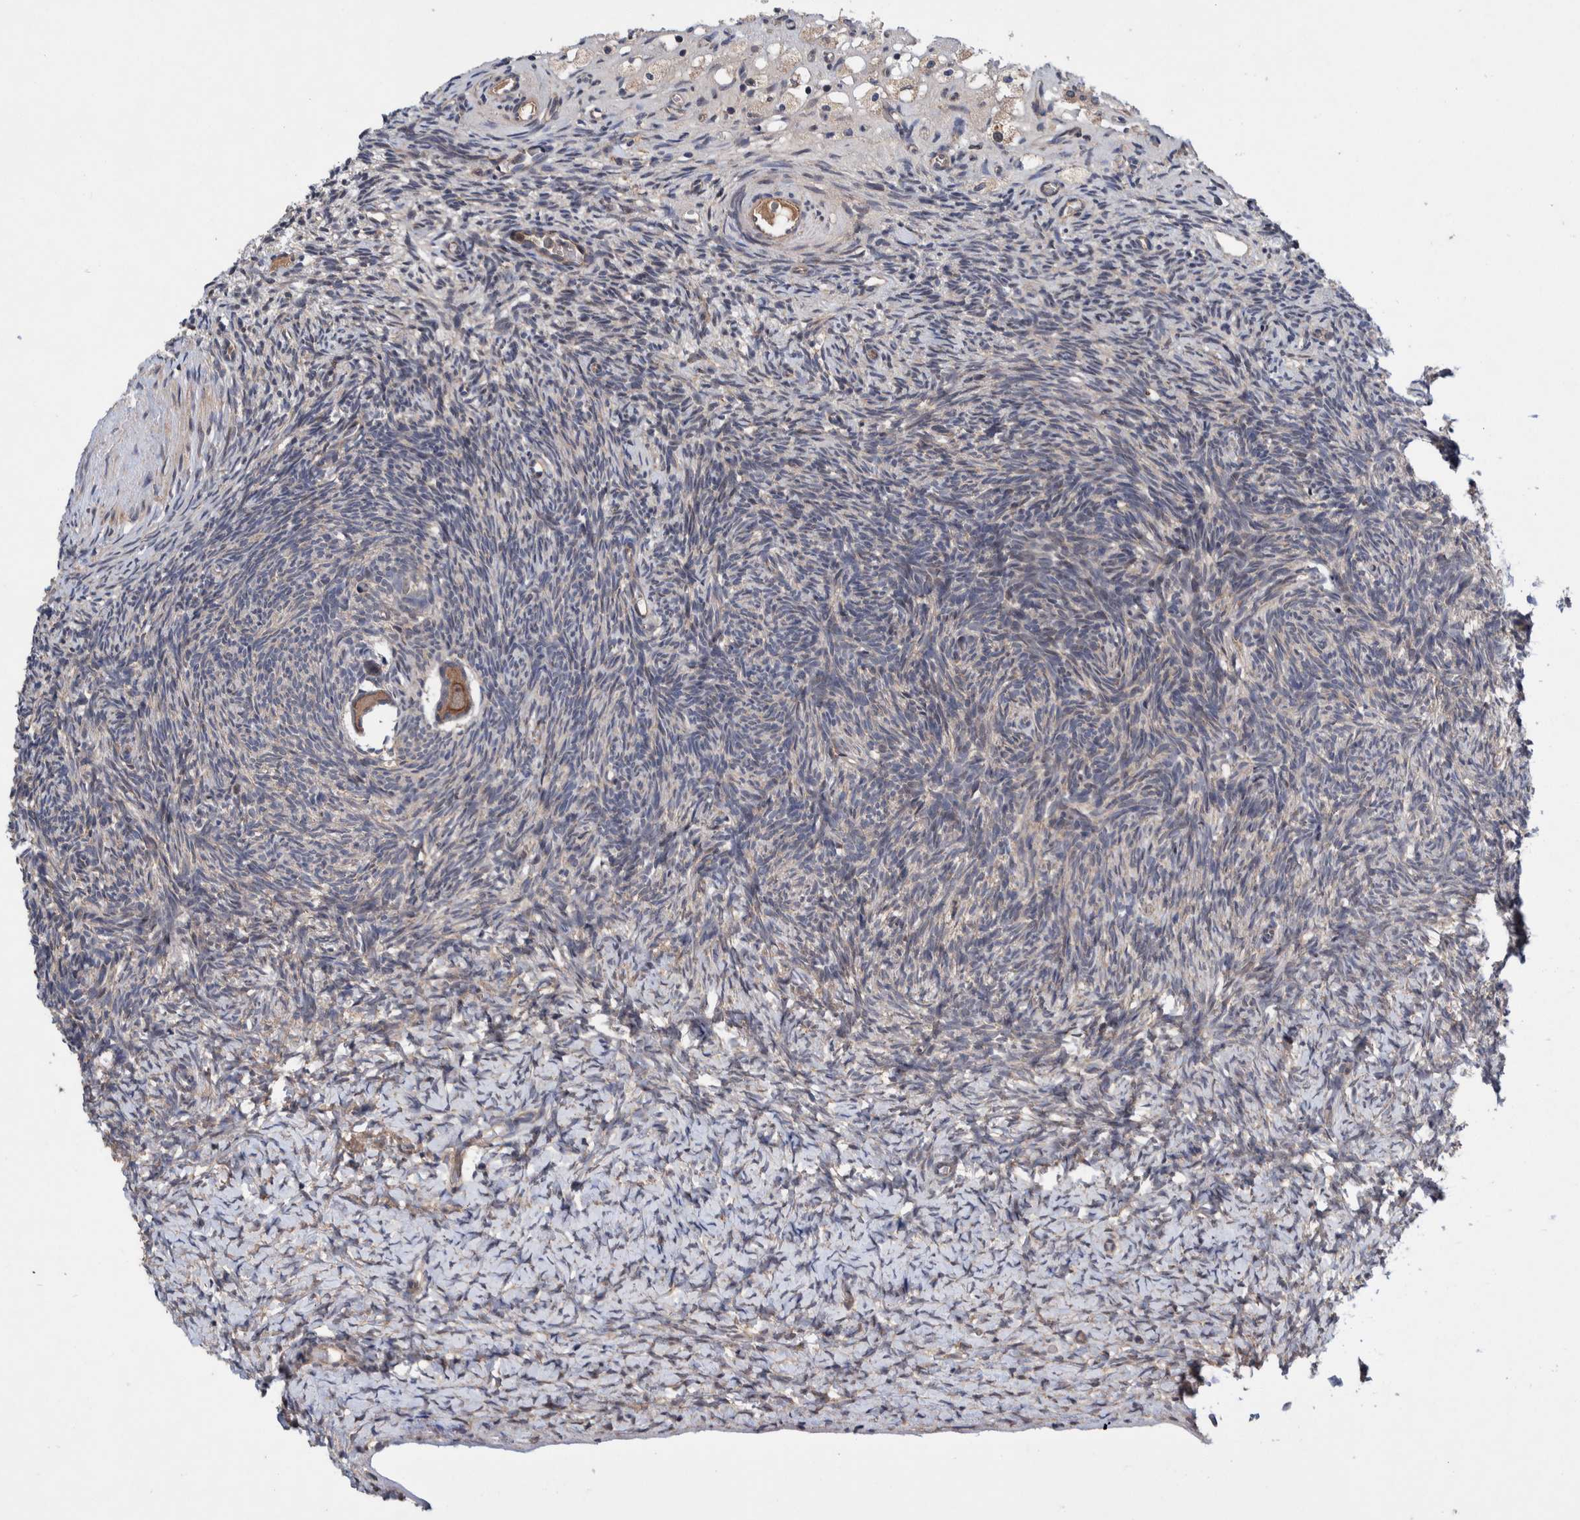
{"staining": {"intensity": "moderate", "quantity": ">75%", "location": "cytoplasmic/membranous"}, "tissue": "ovary", "cell_type": "Follicle cells", "image_type": "normal", "snomed": [{"axis": "morphology", "description": "Normal tissue, NOS"}, {"axis": "topography", "description": "Ovary"}], "caption": "Protein staining of unremarkable ovary demonstrates moderate cytoplasmic/membranous expression in about >75% of follicle cells. Using DAB (brown) and hematoxylin (blue) stains, captured at high magnification using brightfield microscopy.", "gene": "PIK3R6", "patient": {"sex": "female", "age": 34}}